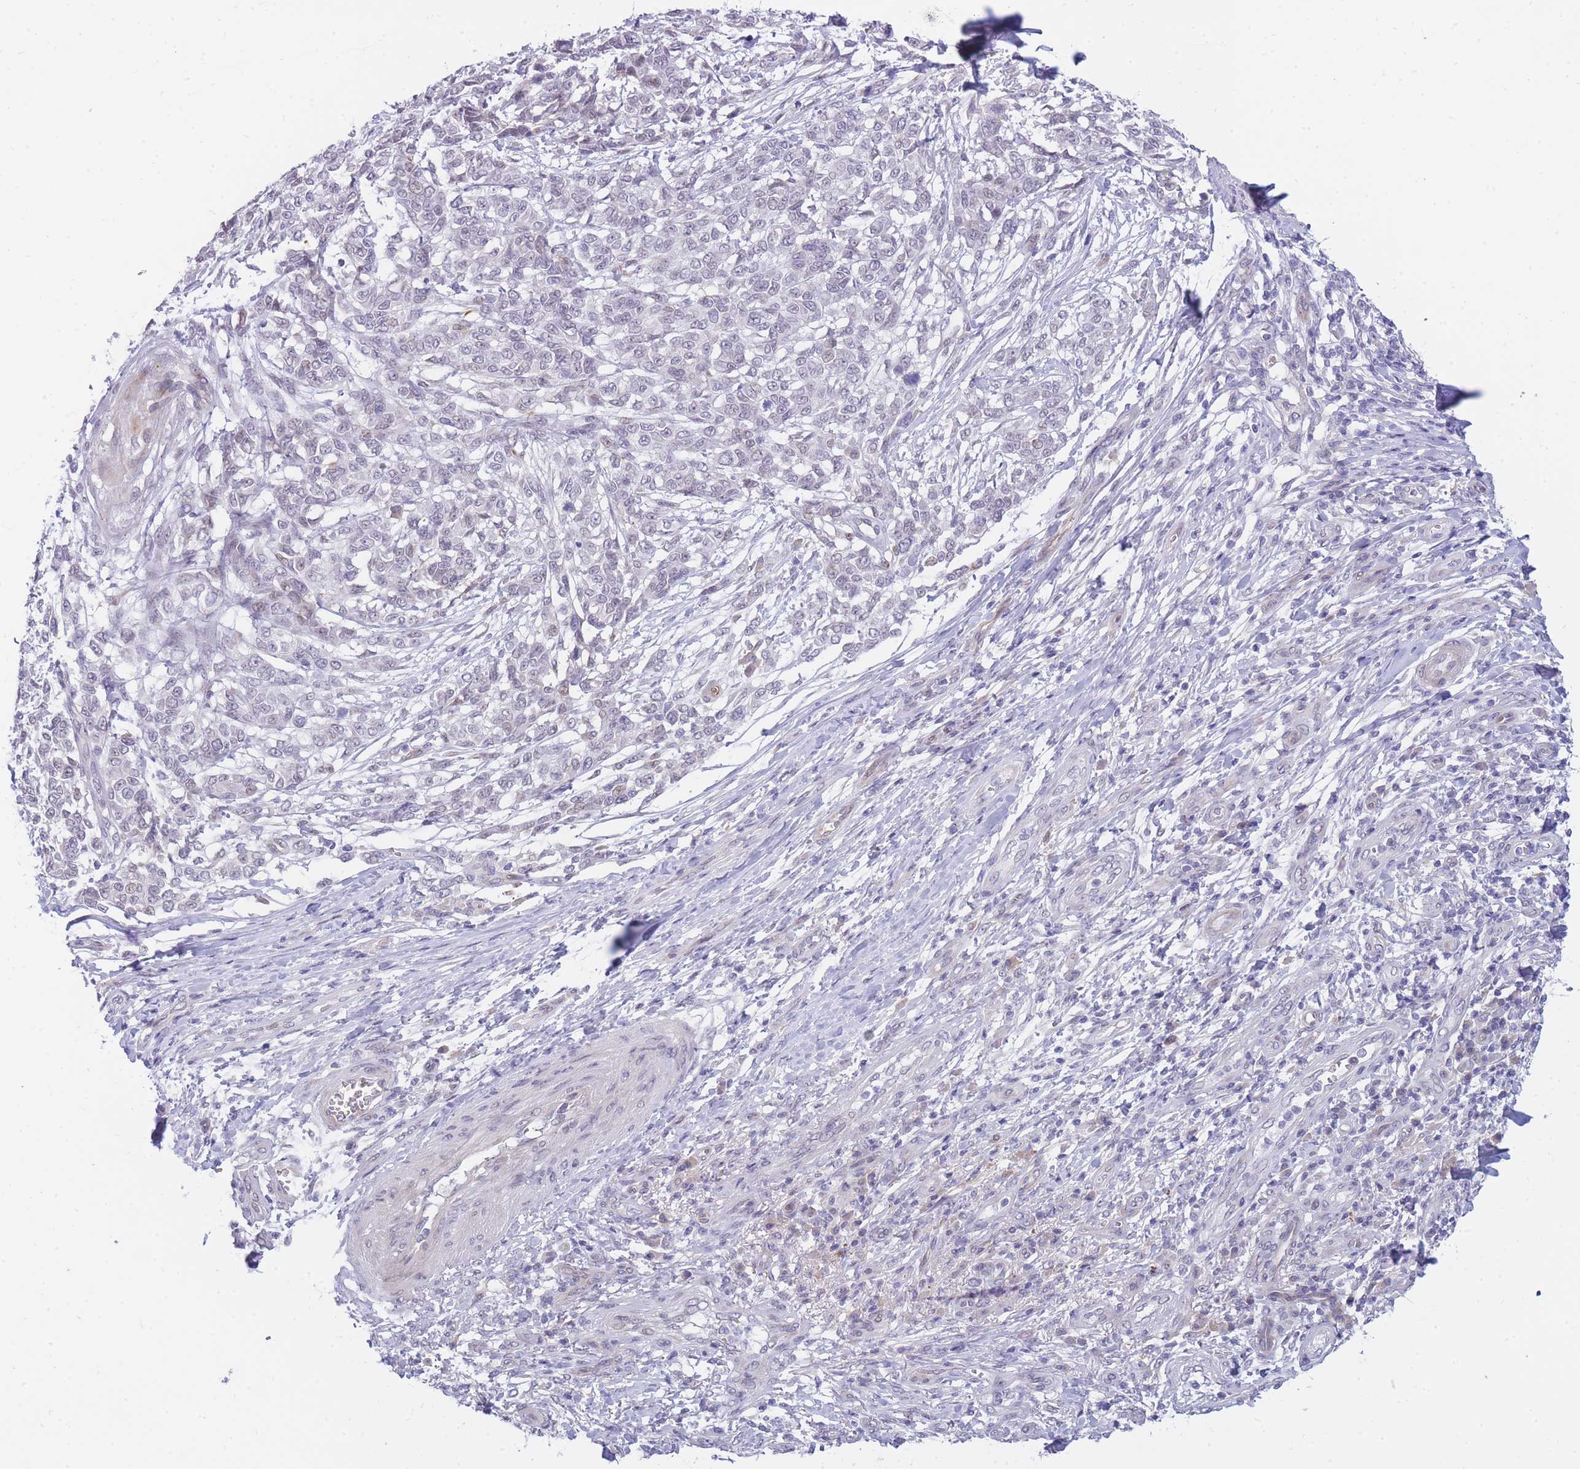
{"staining": {"intensity": "negative", "quantity": "none", "location": "none"}, "tissue": "melanoma", "cell_type": "Tumor cells", "image_type": "cancer", "snomed": [{"axis": "morphology", "description": "Malignant melanoma, NOS"}, {"axis": "topography", "description": "Skin"}], "caption": "Protein analysis of malignant melanoma reveals no significant staining in tumor cells.", "gene": "PRR23B", "patient": {"sex": "male", "age": 49}}